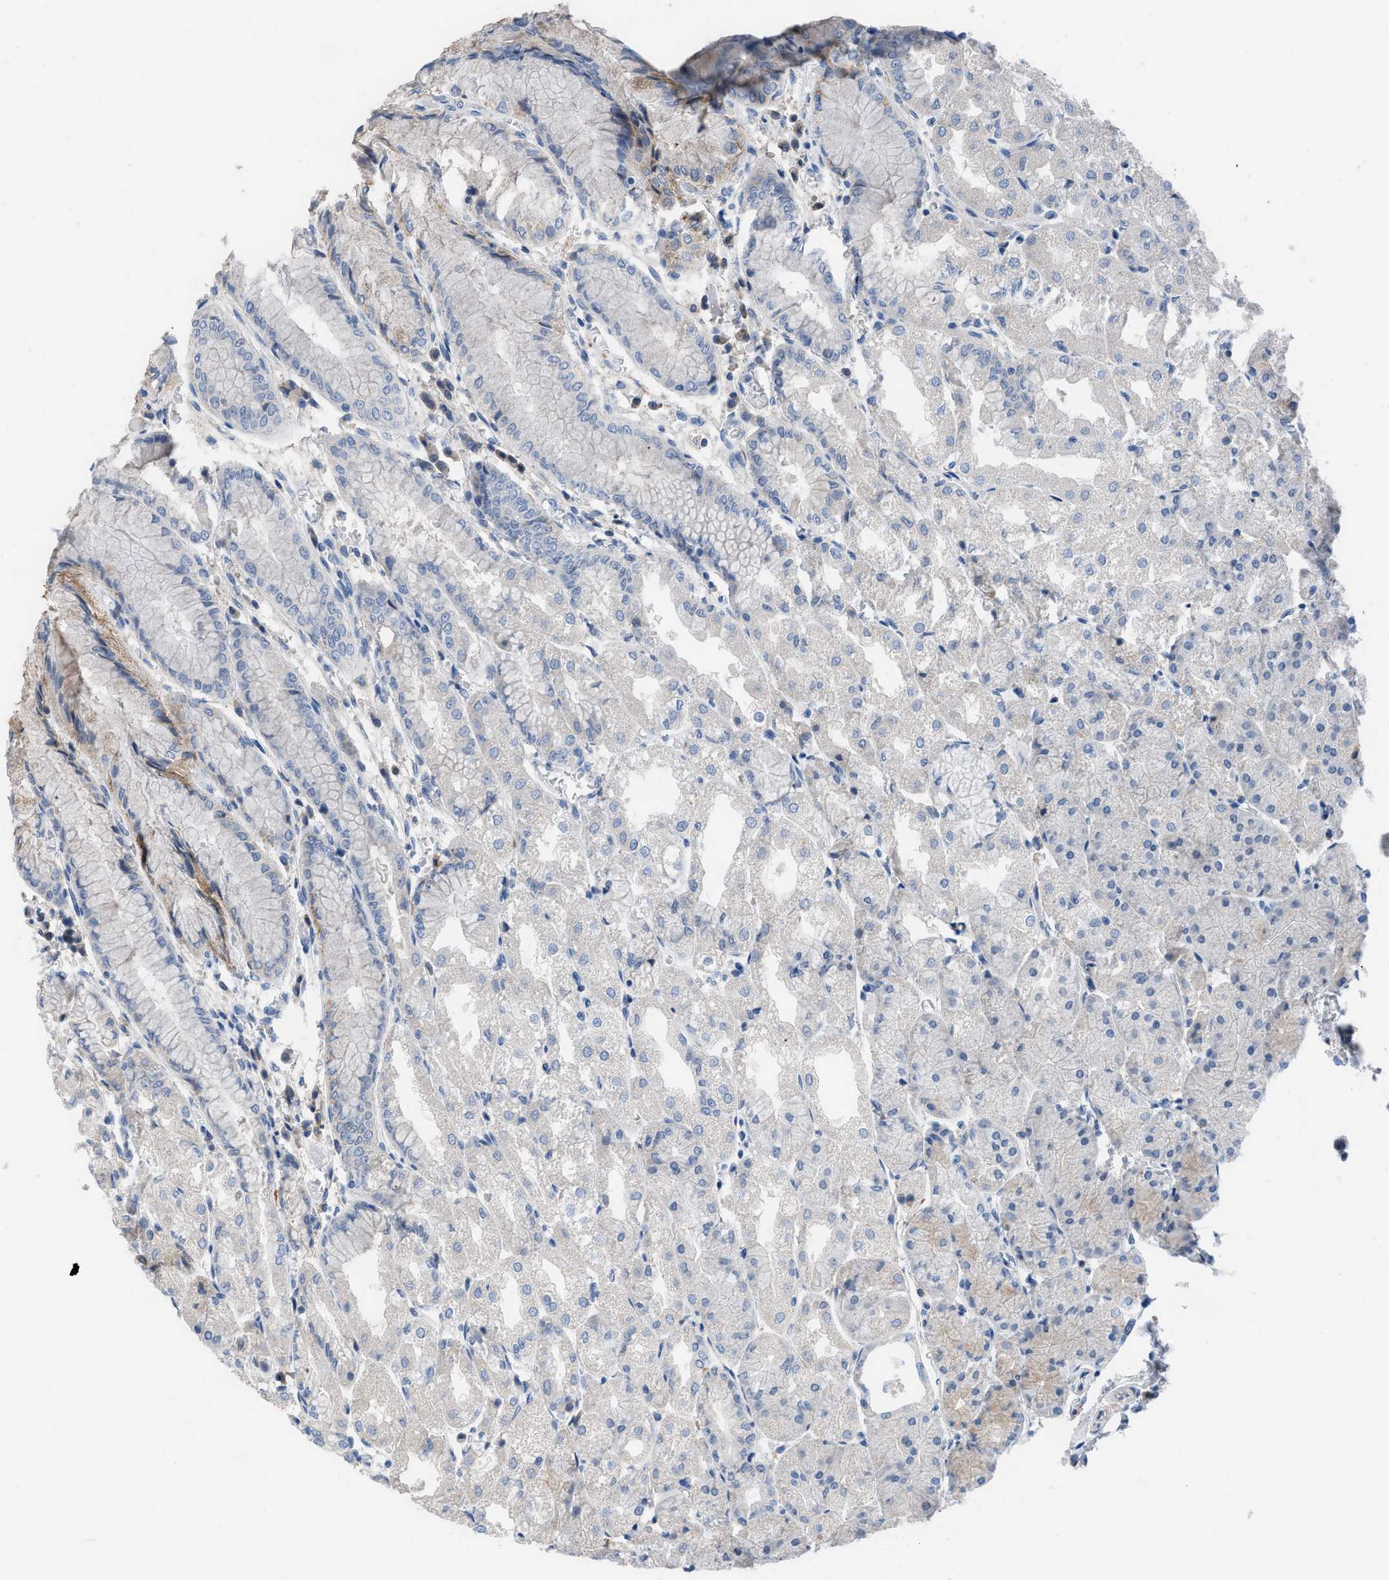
{"staining": {"intensity": "weak", "quantity": "<25%", "location": "cytoplasmic/membranous"}, "tissue": "stomach", "cell_type": "Glandular cells", "image_type": "normal", "snomed": [{"axis": "morphology", "description": "Normal tissue, NOS"}, {"axis": "topography", "description": "Stomach, upper"}], "caption": "IHC histopathology image of benign stomach: stomach stained with DAB (3,3'-diaminobenzidine) exhibits no significant protein staining in glandular cells.", "gene": "HPX", "patient": {"sex": "male", "age": 72}}